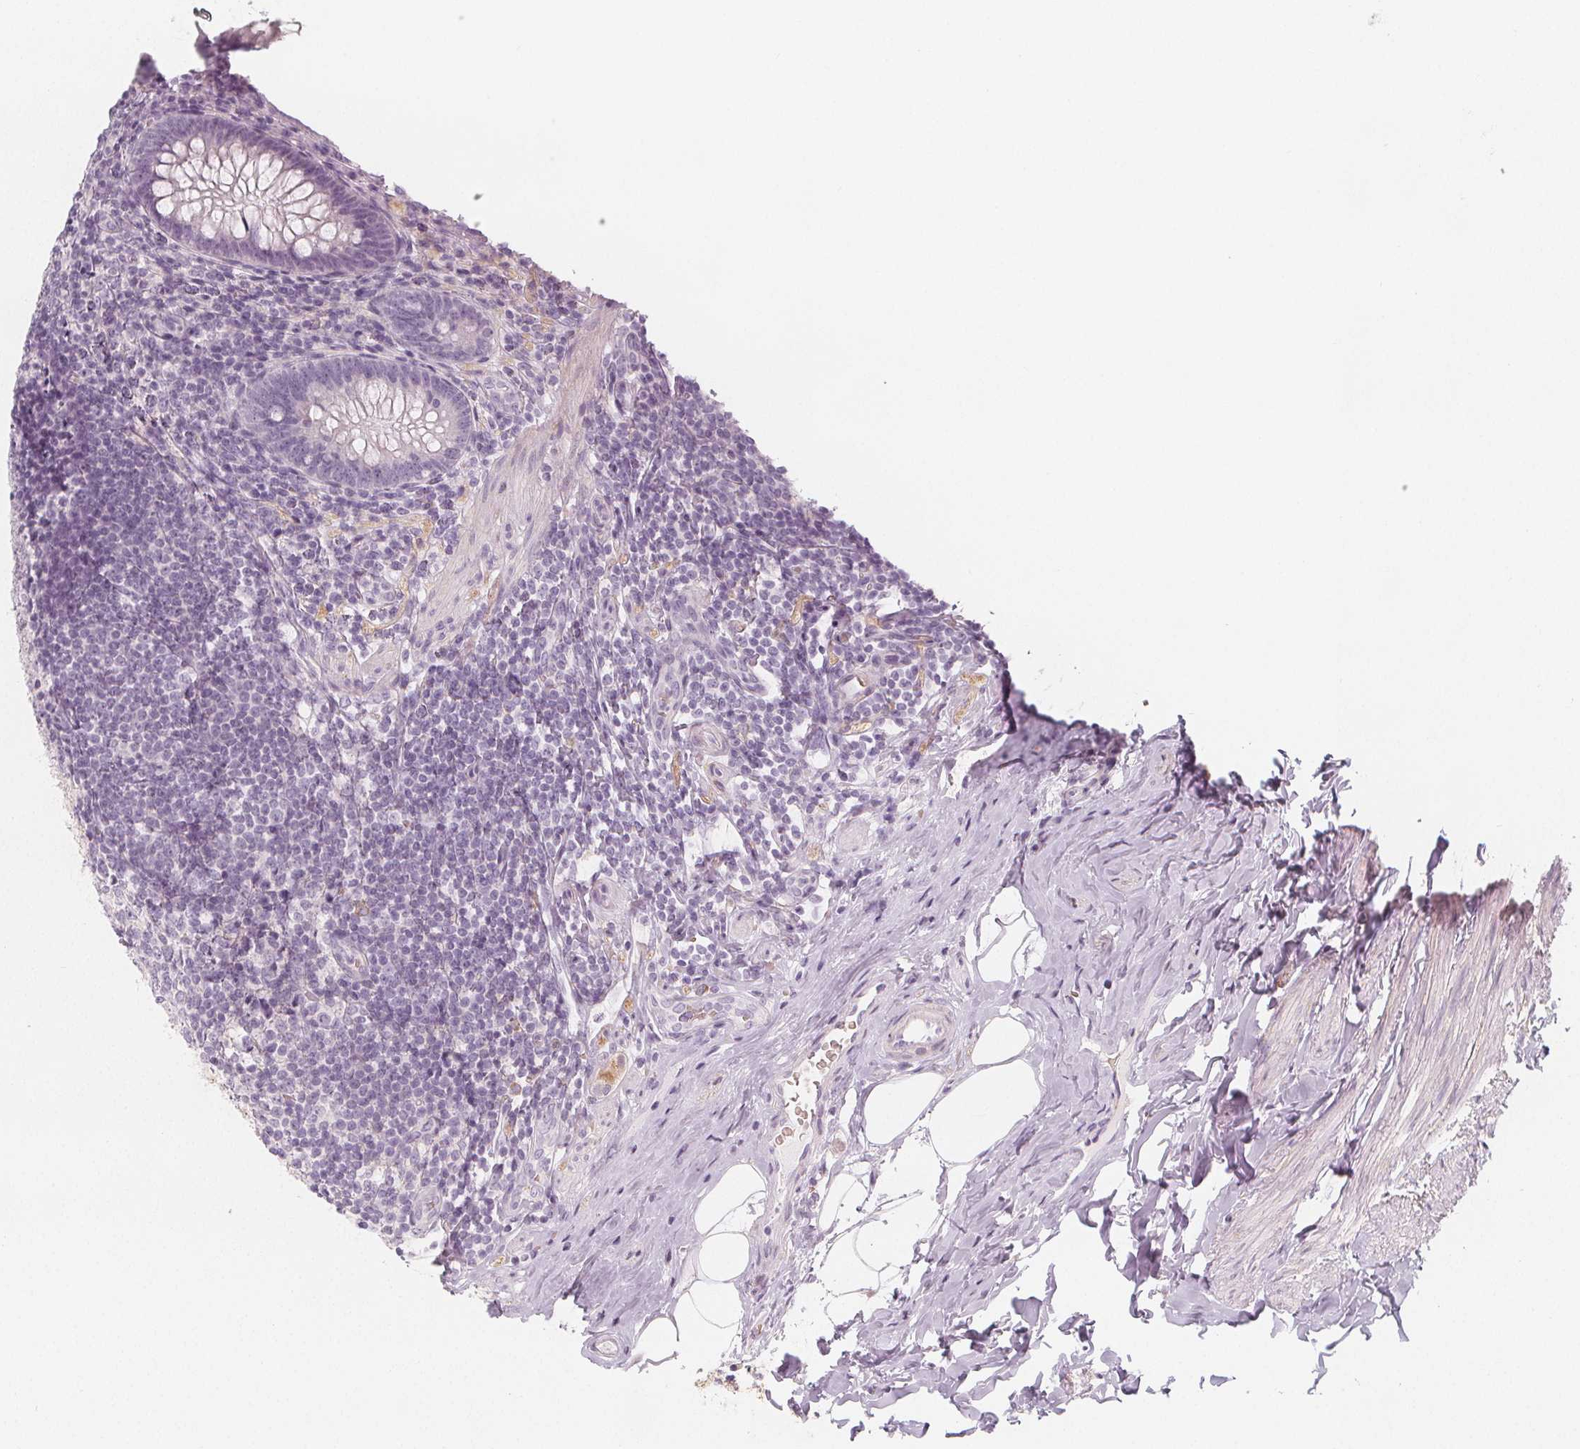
{"staining": {"intensity": "negative", "quantity": "none", "location": "none"}, "tissue": "appendix", "cell_type": "Glandular cells", "image_type": "normal", "snomed": [{"axis": "morphology", "description": "Normal tissue, NOS"}, {"axis": "topography", "description": "Appendix"}], "caption": "This is an immunohistochemistry (IHC) micrograph of normal human appendix. There is no positivity in glandular cells.", "gene": "MAP1A", "patient": {"sex": "male", "age": 47}}